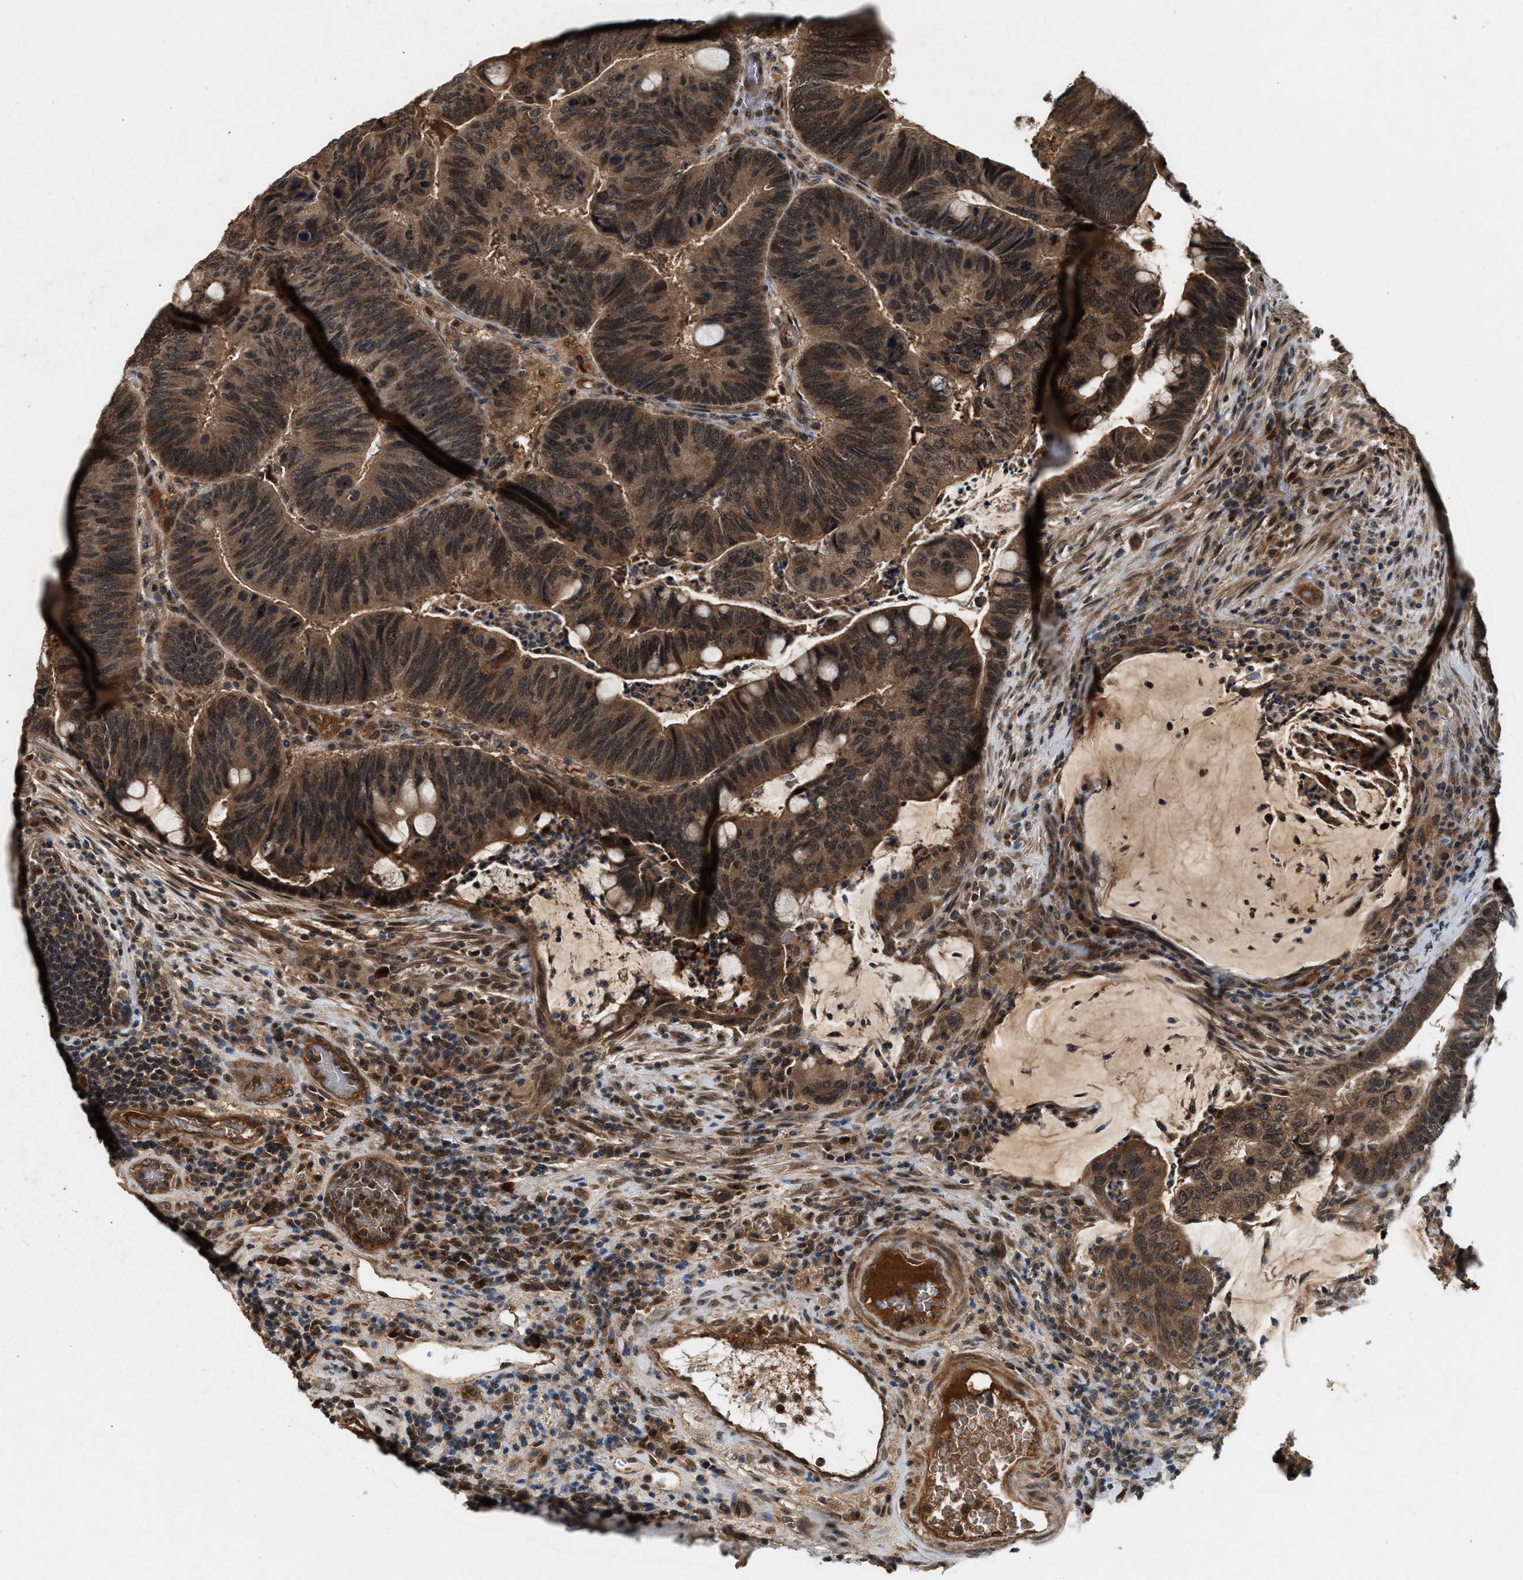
{"staining": {"intensity": "moderate", "quantity": ">75%", "location": "cytoplasmic/membranous,nuclear"}, "tissue": "colorectal cancer", "cell_type": "Tumor cells", "image_type": "cancer", "snomed": [{"axis": "morphology", "description": "Normal tissue, NOS"}, {"axis": "morphology", "description": "Adenocarcinoma, NOS"}, {"axis": "topography", "description": "Rectum"}, {"axis": "topography", "description": "Peripheral nerve tissue"}], "caption": "Immunohistochemistry (IHC) (DAB) staining of adenocarcinoma (colorectal) shows moderate cytoplasmic/membranous and nuclear protein expression in approximately >75% of tumor cells. (brown staining indicates protein expression, while blue staining denotes nuclei).", "gene": "RUSC2", "patient": {"sex": "male", "age": 92}}